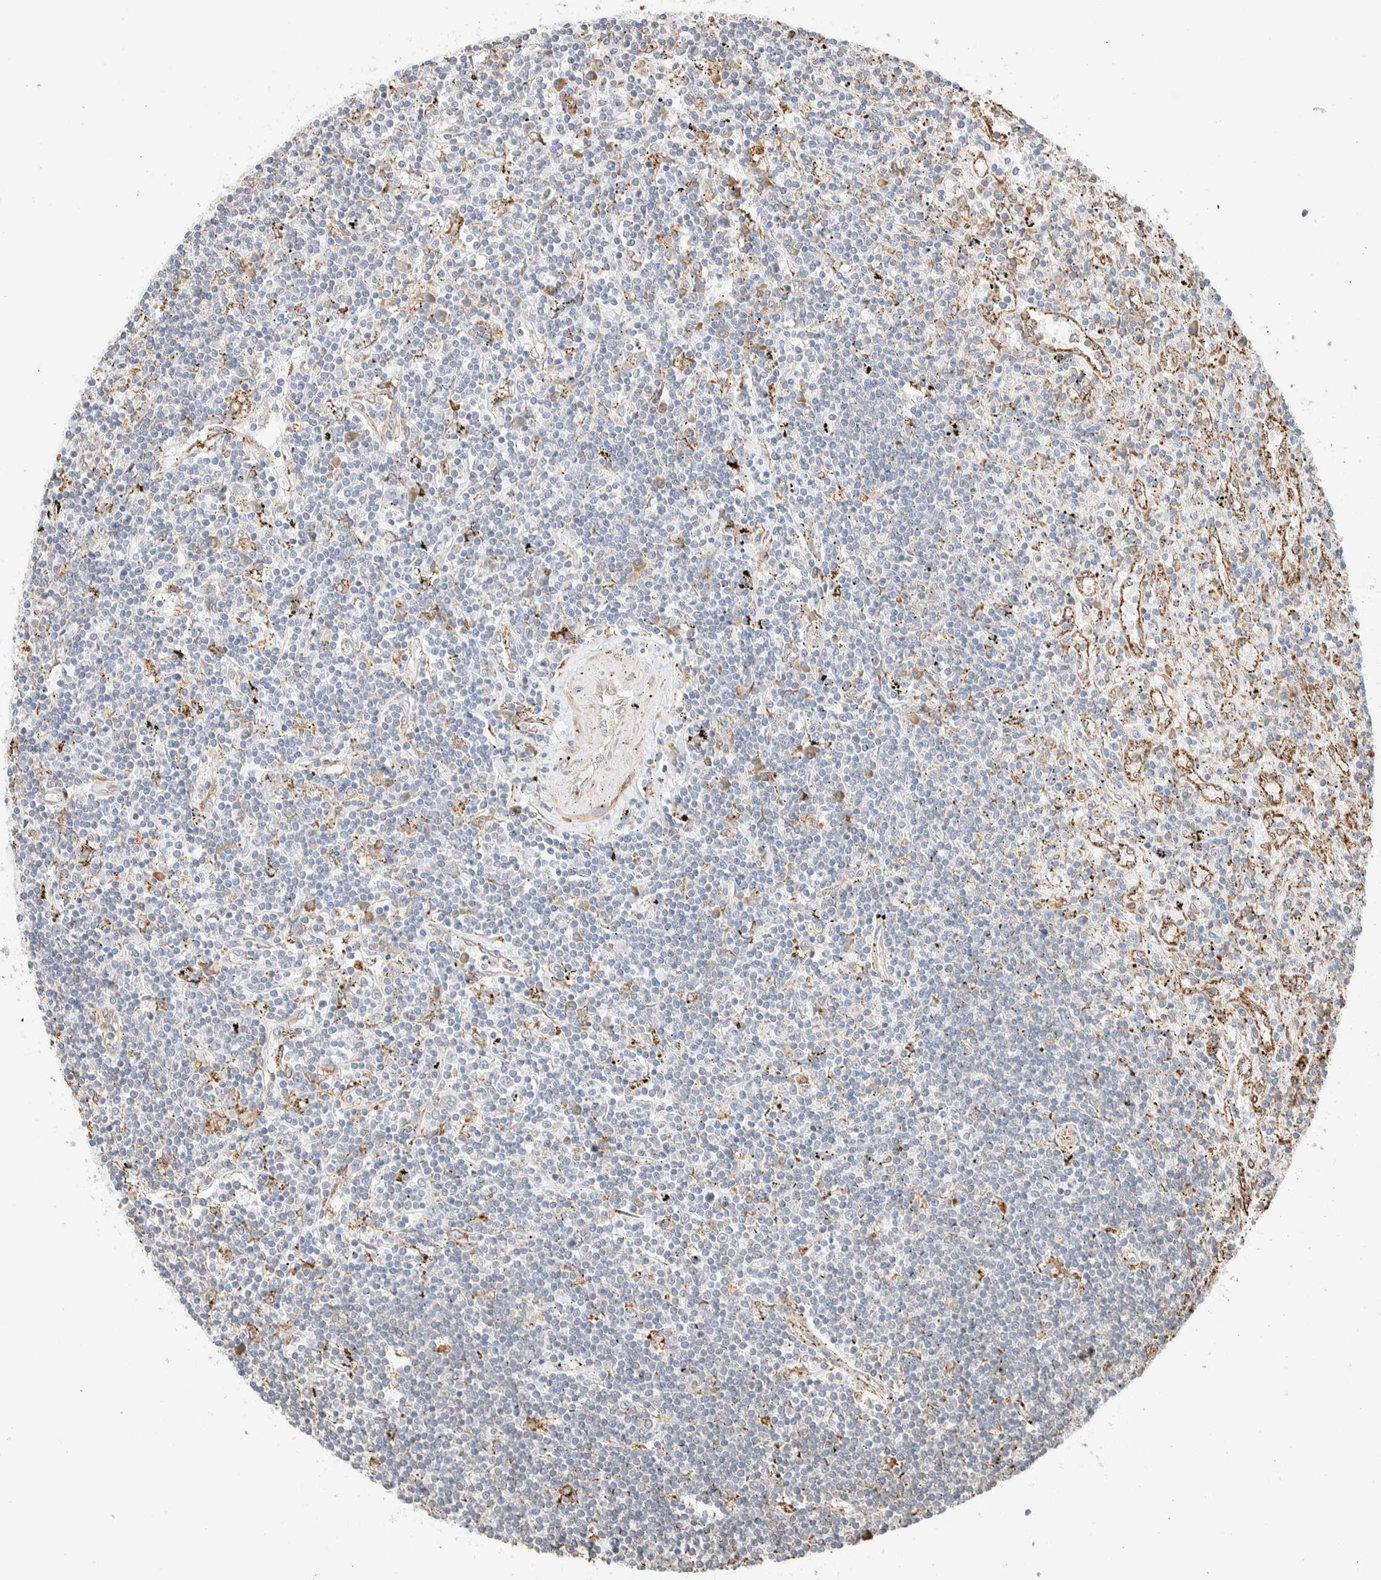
{"staining": {"intensity": "negative", "quantity": "none", "location": "none"}, "tissue": "lymphoma", "cell_type": "Tumor cells", "image_type": "cancer", "snomed": [{"axis": "morphology", "description": "Malignant lymphoma, non-Hodgkin's type, Low grade"}, {"axis": "topography", "description": "Spleen"}], "caption": "There is no significant positivity in tumor cells of lymphoma.", "gene": "INTS1", "patient": {"sex": "male", "age": 76}}